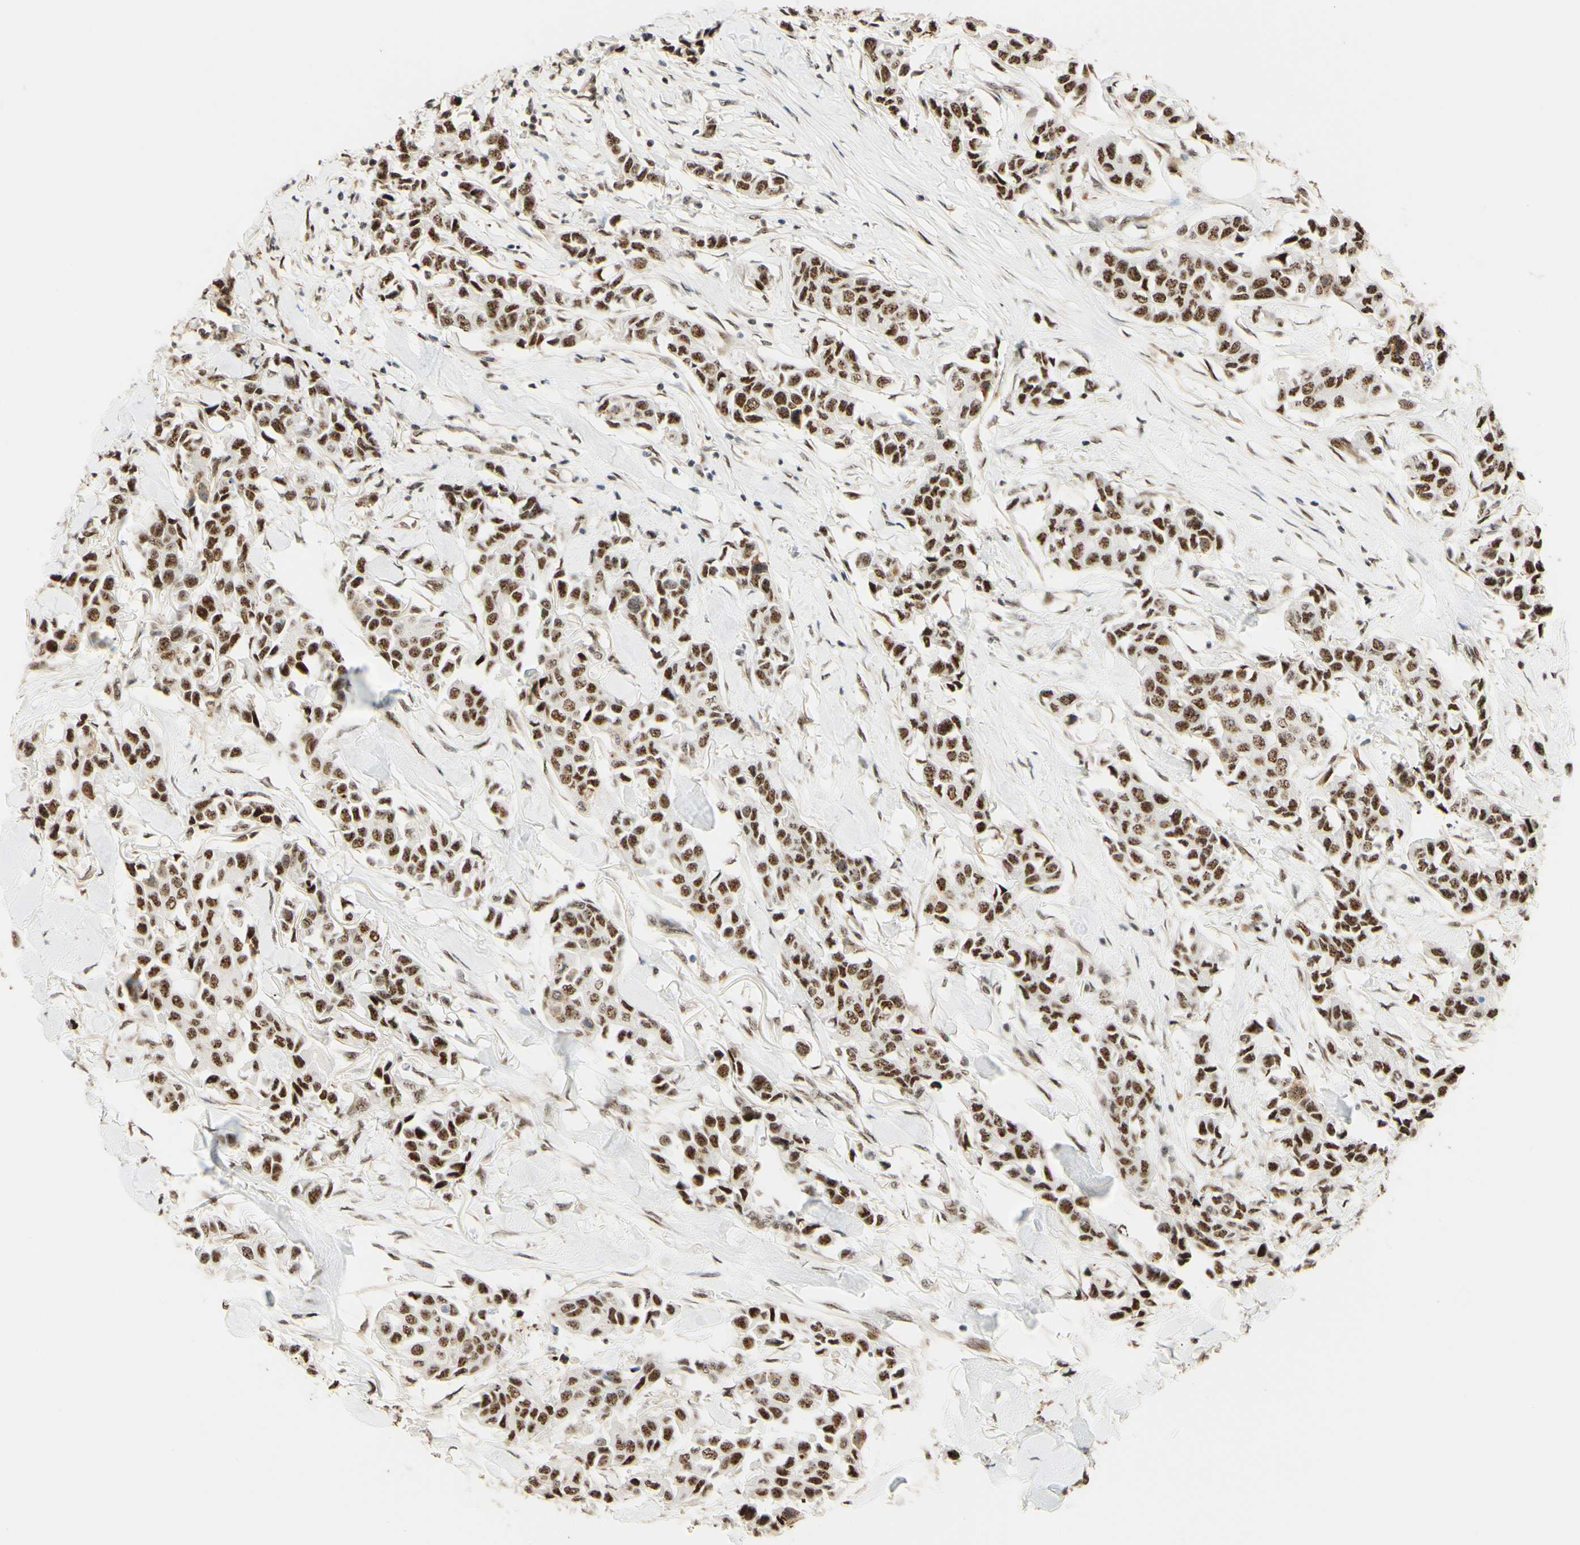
{"staining": {"intensity": "strong", "quantity": ">75%", "location": "nuclear"}, "tissue": "breast cancer", "cell_type": "Tumor cells", "image_type": "cancer", "snomed": [{"axis": "morphology", "description": "Duct carcinoma"}, {"axis": "topography", "description": "Breast"}], "caption": "Breast cancer stained with immunohistochemistry exhibits strong nuclear staining in approximately >75% of tumor cells. (DAB = brown stain, brightfield microscopy at high magnification).", "gene": "SAP18", "patient": {"sex": "female", "age": 80}}